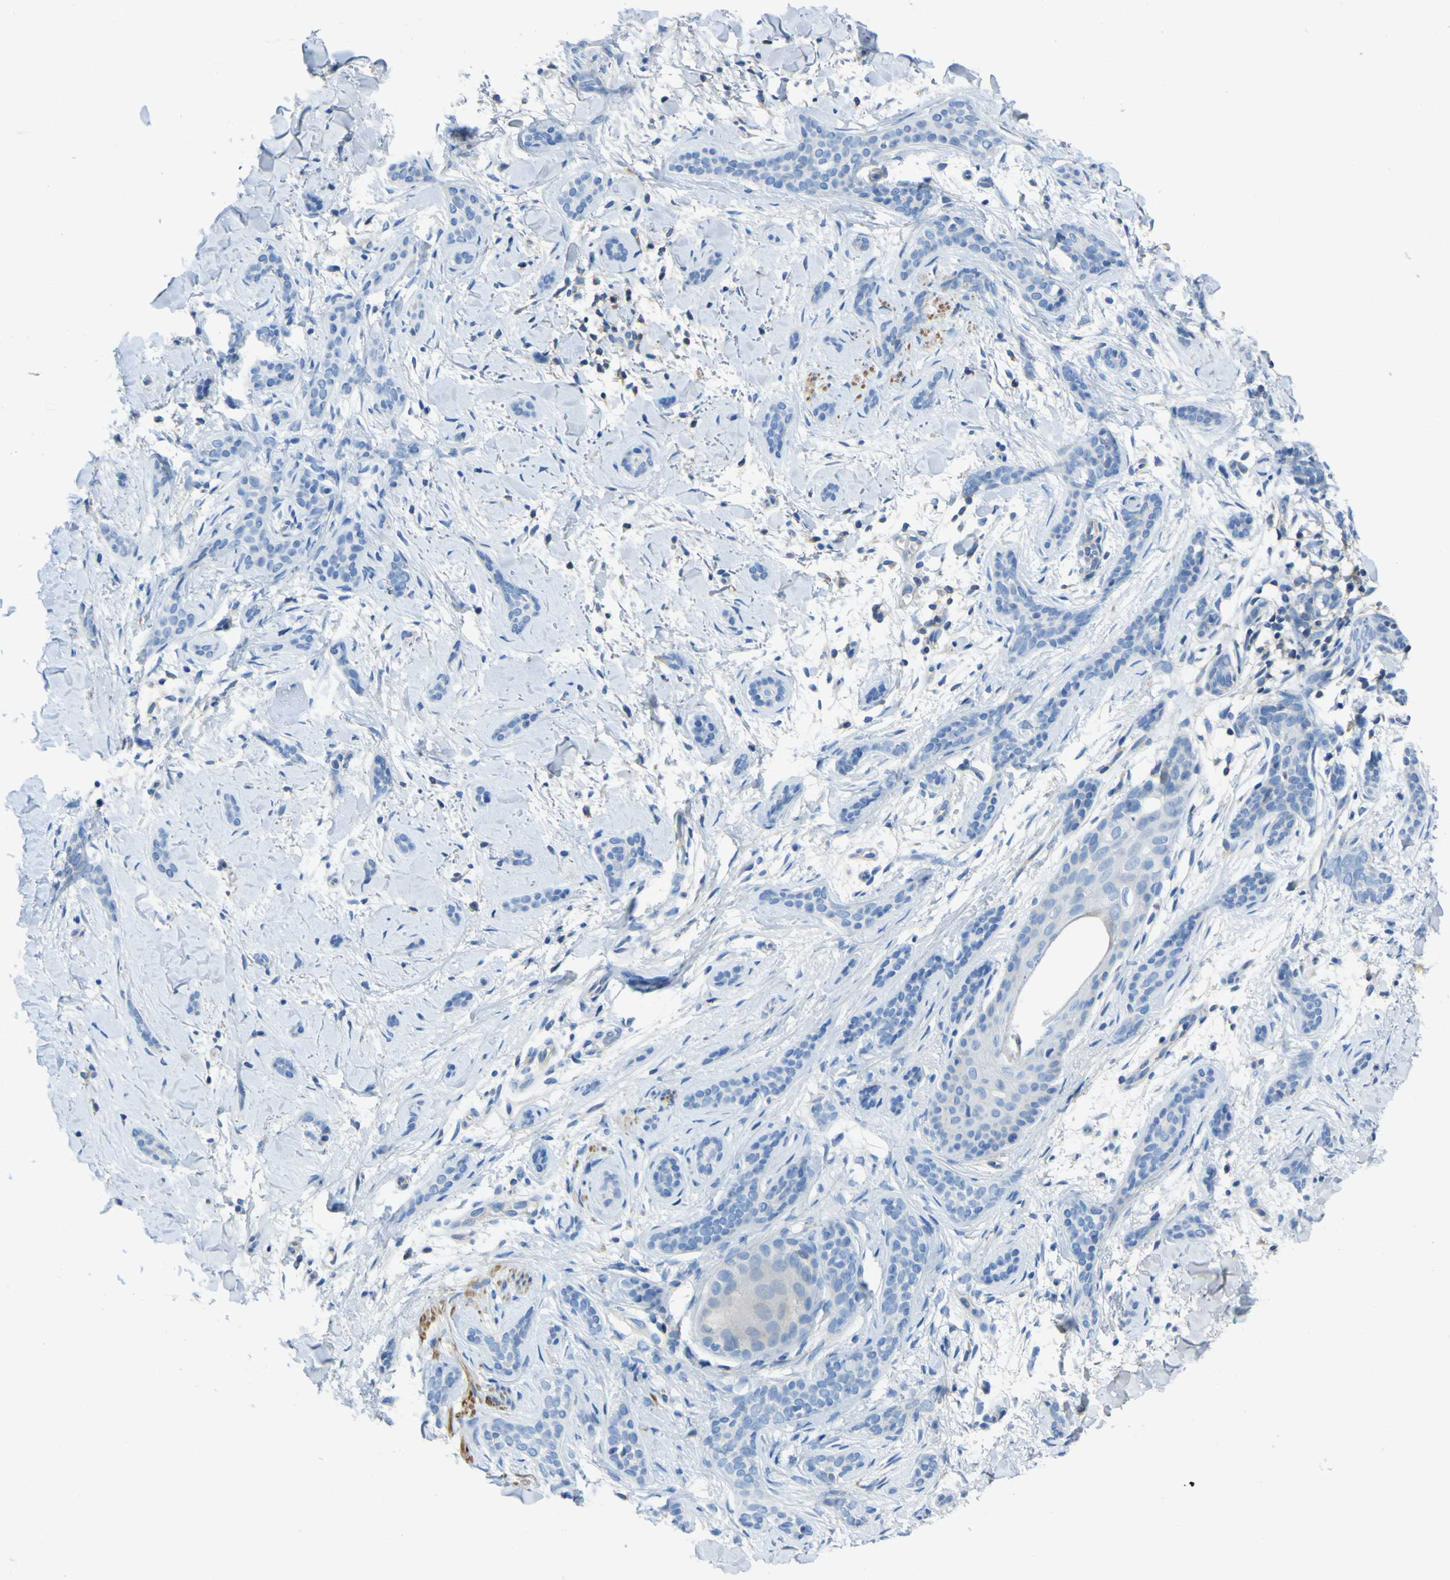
{"staining": {"intensity": "negative", "quantity": "none", "location": "none"}, "tissue": "skin cancer", "cell_type": "Tumor cells", "image_type": "cancer", "snomed": [{"axis": "morphology", "description": "Basal cell carcinoma"}, {"axis": "morphology", "description": "Adnexal tumor, benign"}, {"axis": "topography", "description": "Skin"}], "caption": "Skin benign adnexal tumor stained for a protein using immunohistochemistry (IHC) shows no positivity tumor cells.", "gene": "OGN", "patient": {"sex": "female", "age": 42}}